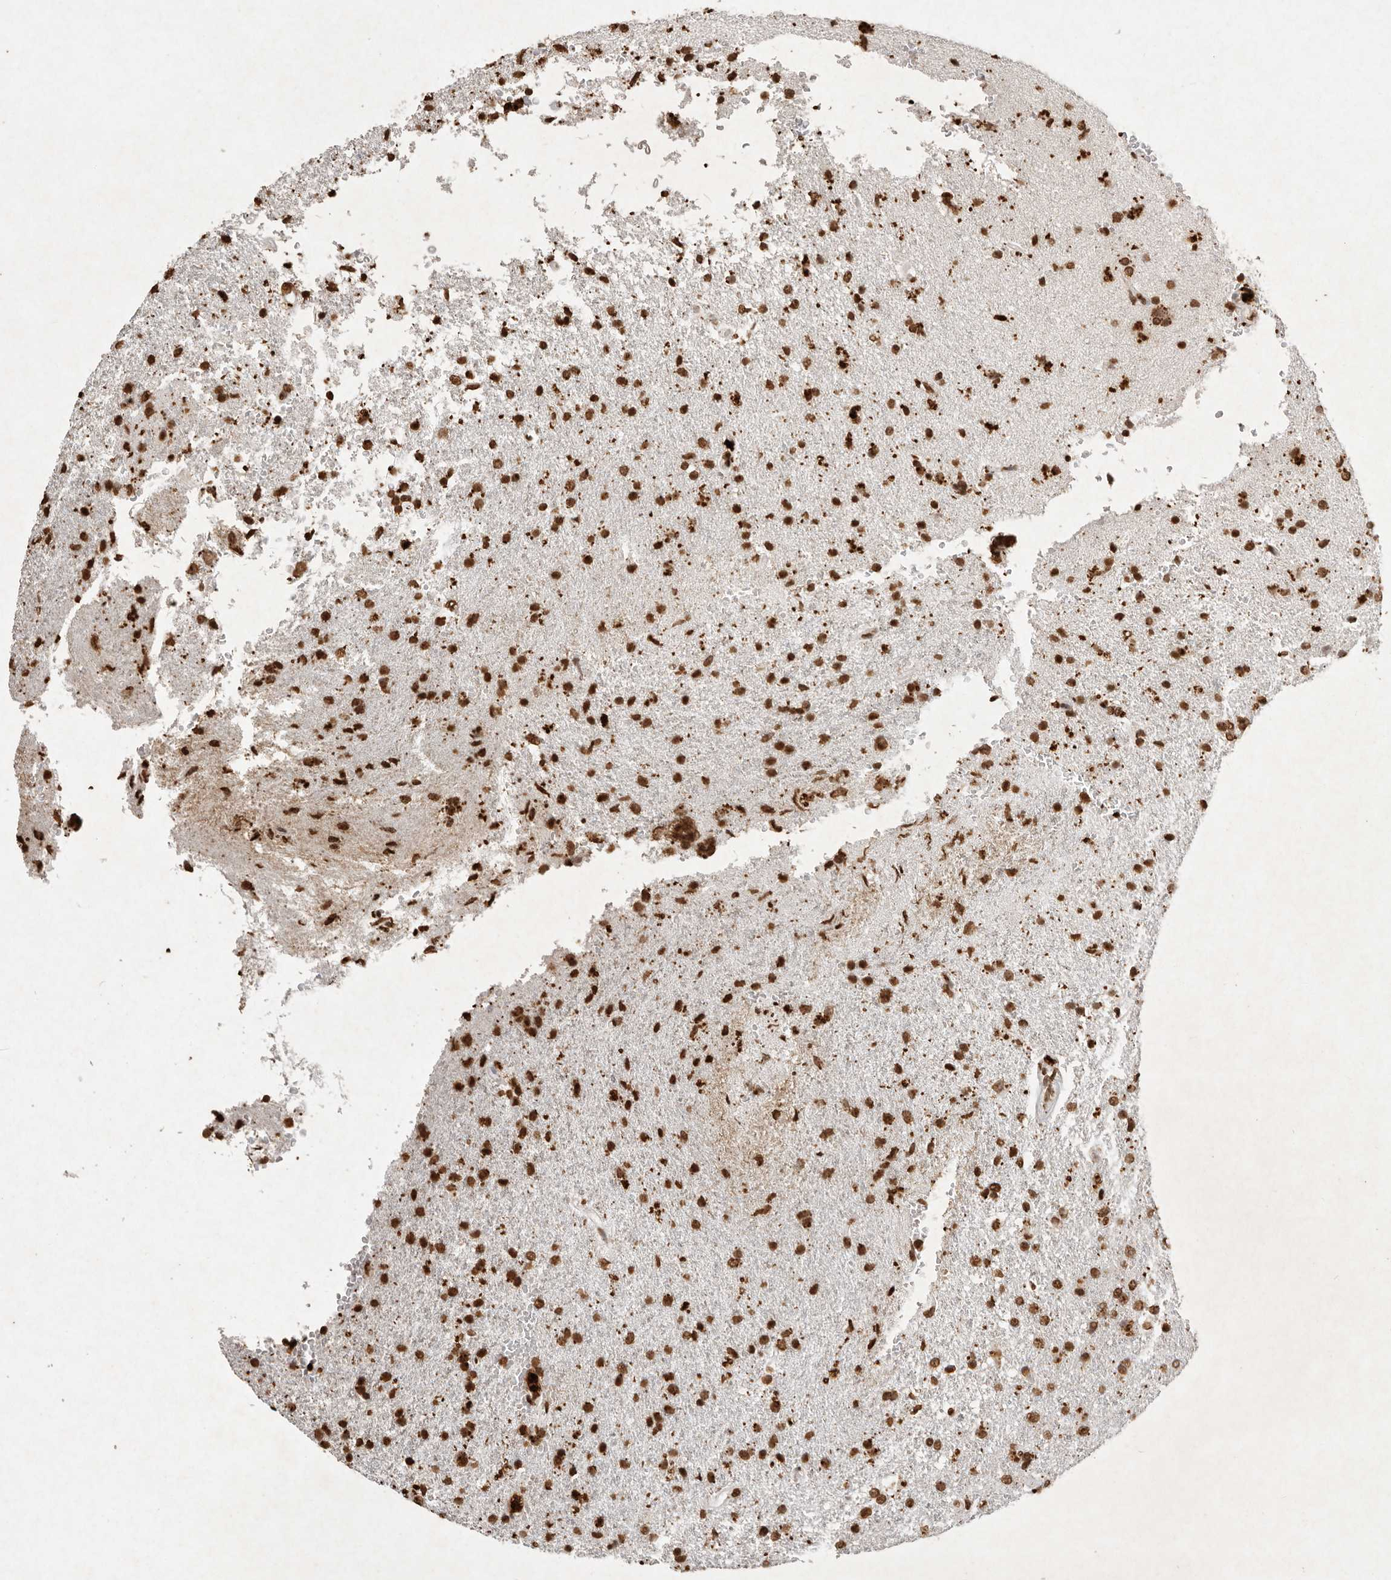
{"staining": {"intensity": "strong", "quantity": ">75%", "location": "nuclear"}, "tissue": "glioma", "cell_type": "Tumor cells", "image_type": "cancer", "snomed": [{"axis": "morphology", "description": "Glioma, malignant, High grade"}, {"axis": "topography", "description": "Brain"}], "caption": "IHC histopathology image of neoplastic tissue: glioma stained using immunohistochemistry (IHC) shows high levels of strong protein expression localized specifically in the nuclear of tumor cells, appearing as a nuclear brown color.", "gene": "NKX3-2", "patient": {"sex": "male", "age": 72}}